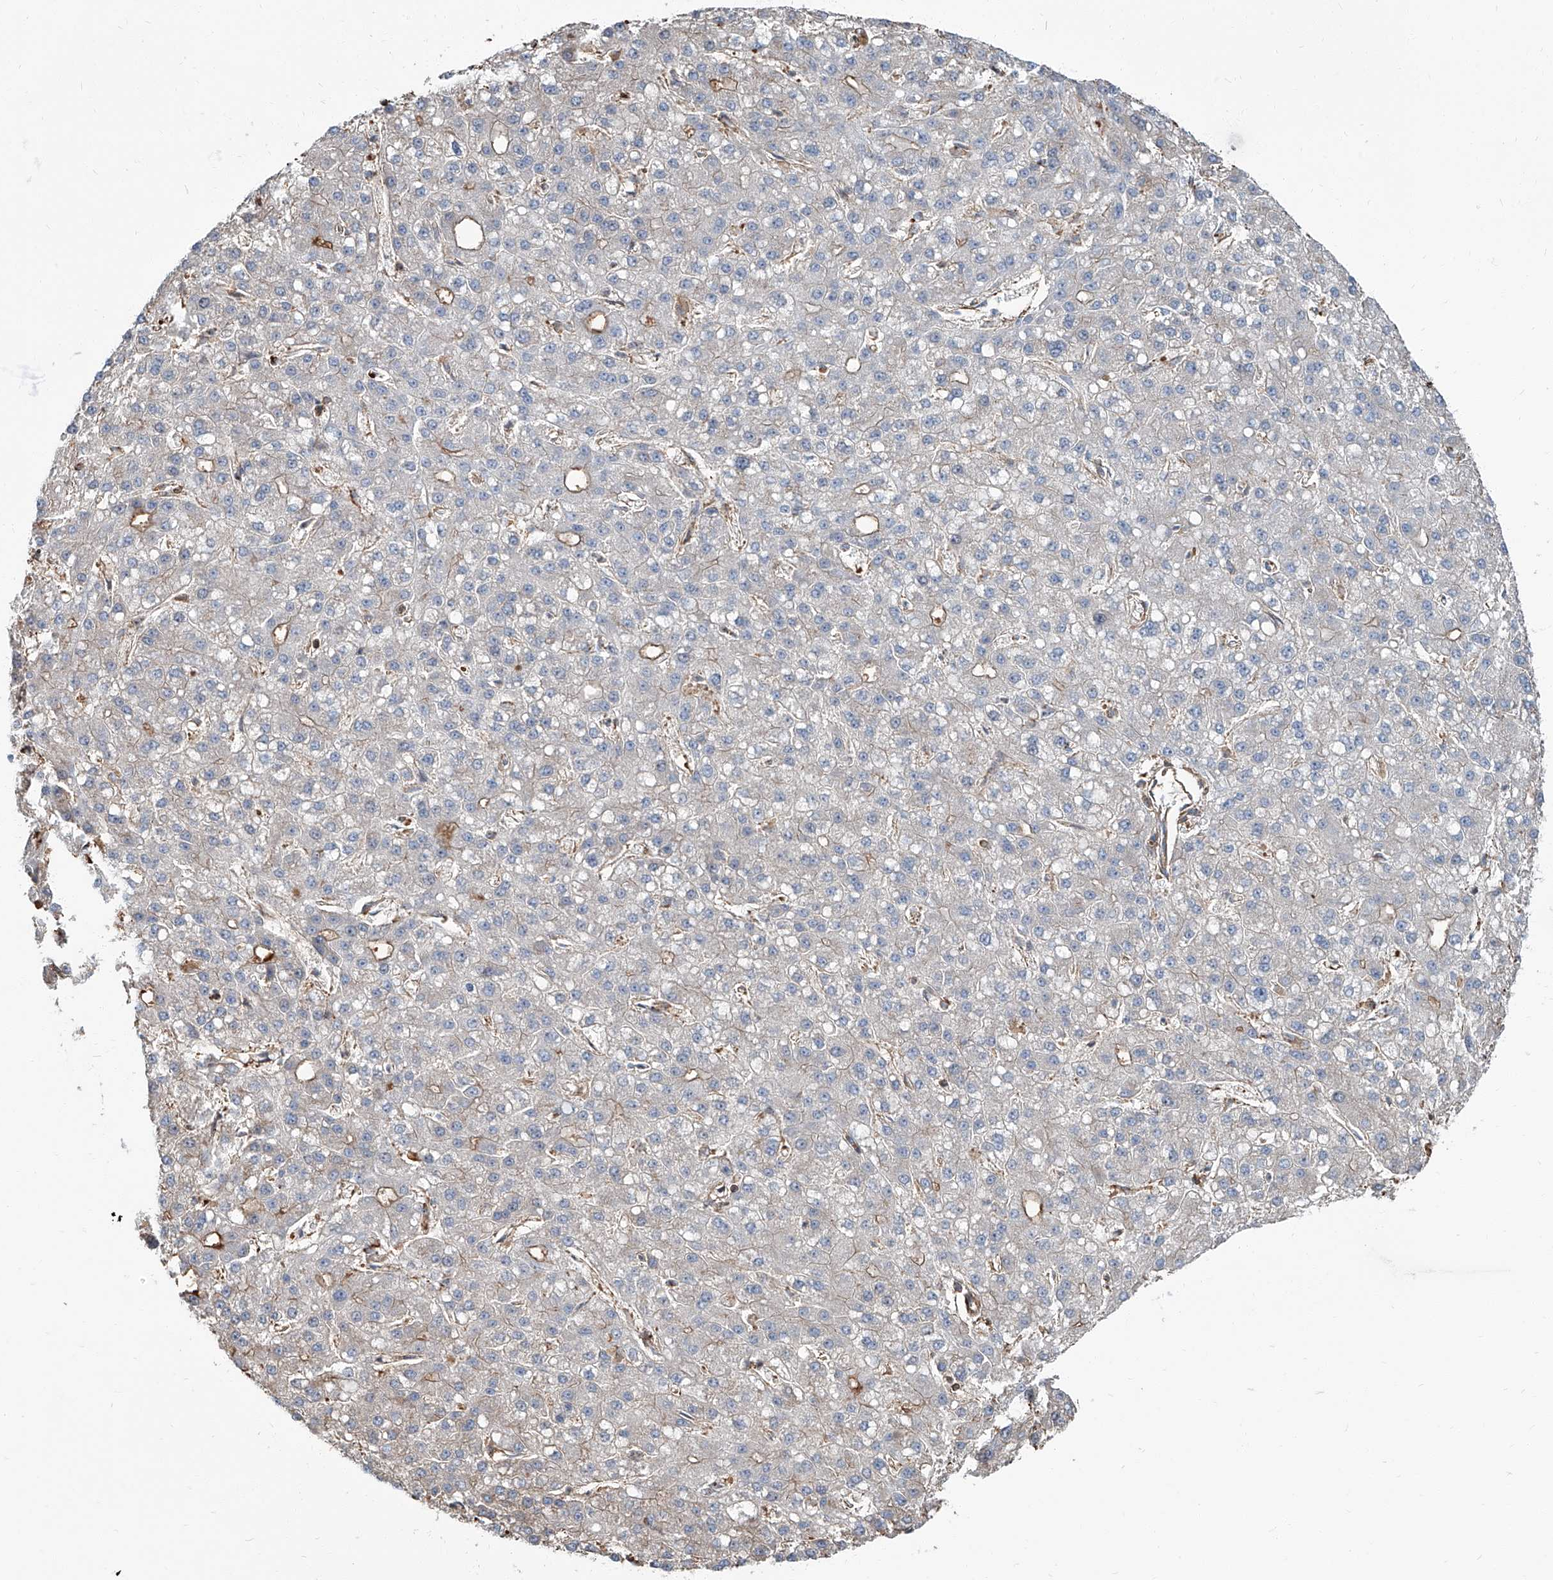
{"staining": {"intensity": "negative", "quantity": "none", "location": "none"}, "tissue": "liver cancer", "cell_type": "Tumor cells", "image_type": "cancer", "snomed": [{"axis": "morphology", "description": "Carcinoma, Hepatocellular, NOS"}, {"axis": "topography", "description": "Liver"}], "caption": "The photomicrograph demonstrates no staining of tumor cells in liver cancer (hepatocellular carcinoma).", "gene": "PIEZO2", "patient": {"sex": "male", "age": 67}}